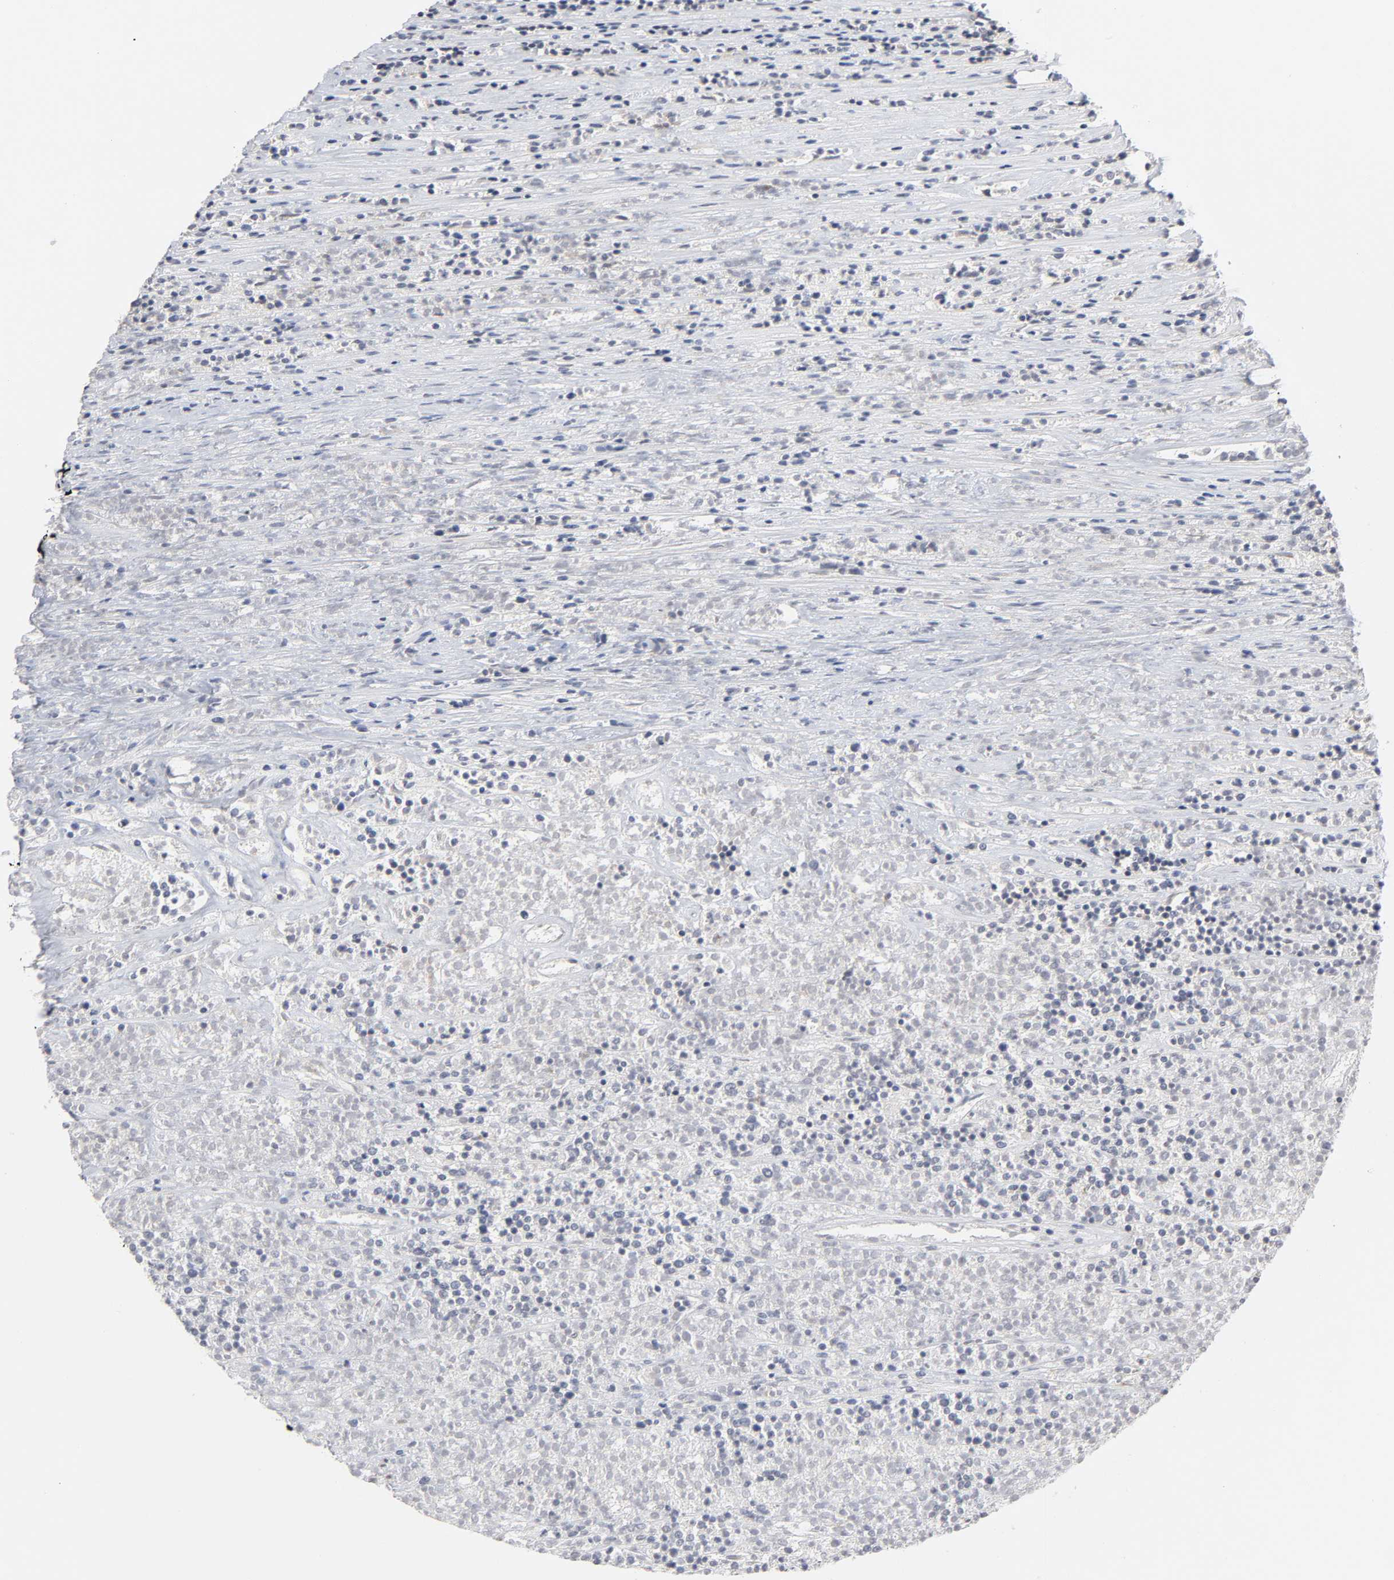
{"staining": {"intensity": "negative", "quantity": "none", "location": "none"}, "tissue": "lymphoma", "cell_type": "Tumor cells", "image_type": "cancer", "snomed": [{"axis": "morphology", "description": "Malignant lymphoma, non-Hodgkin's type, High grade"}, {"axis": "topography", "description": "Lymph node"}], "caption": "Immunohistochemistry (IHC) of lymphoma reveals no positivity in tumor cells.", "gene": "AUH", "patient": {"sex": "female", "age": 73}}